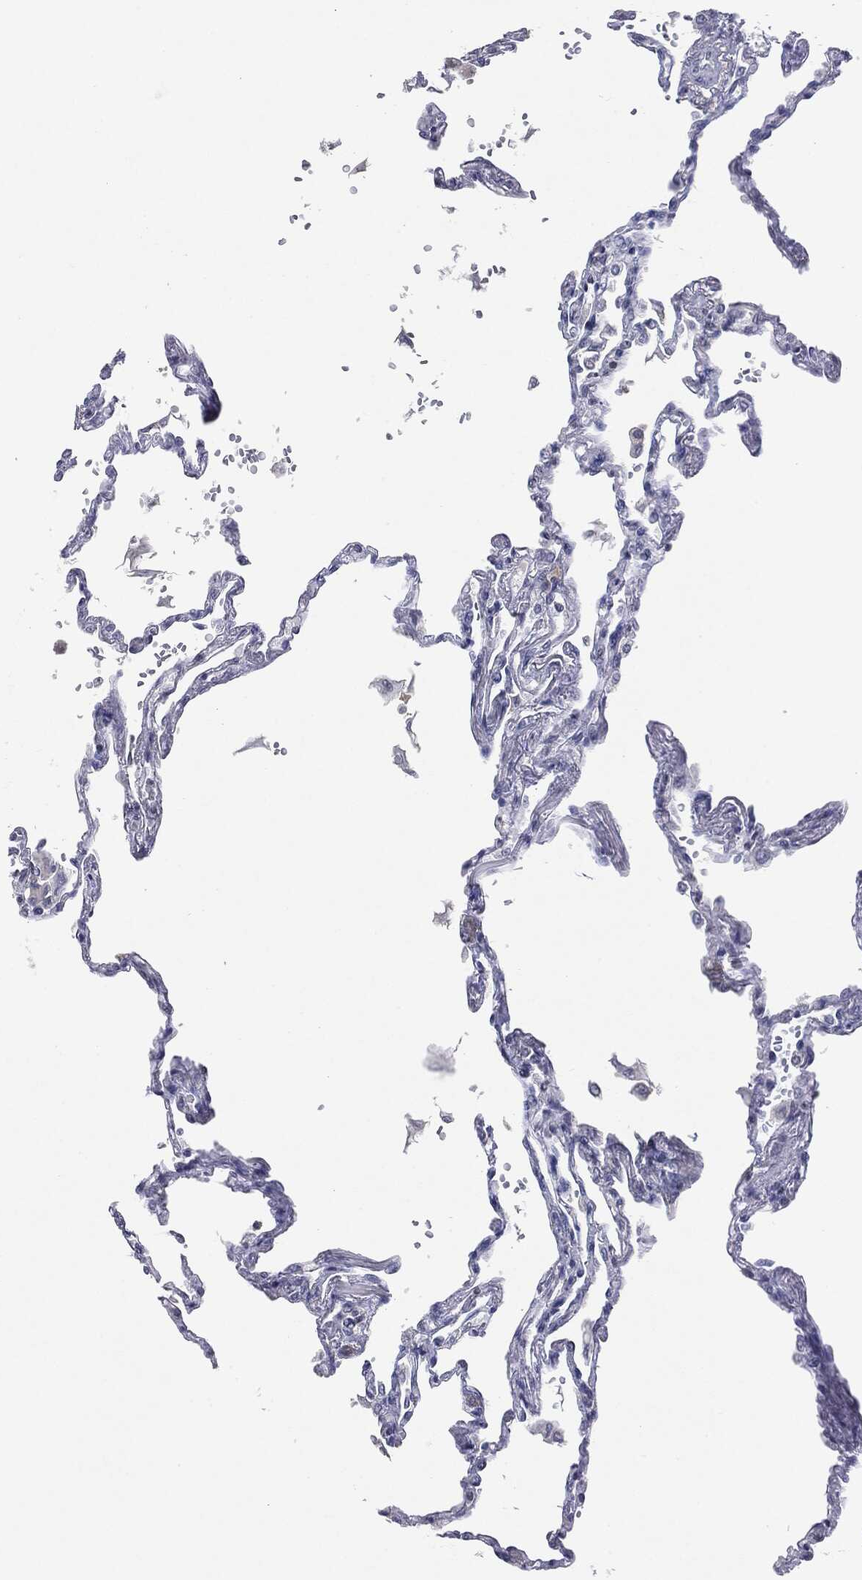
{"staining": {"intensity": "negative", "quantity": "none", "location": "none"}, "tissue": "lung", "cell_type": "Alveolar cells", "image_type": "normal", "snomed": [{"axis": "morphology", "description": "Normal tissue, NOS"}, {"axis": "topography", "description": "Lung"}], "caption": "Protein analysis of unremarkable lung reveals no significant positivity in alveolar cells.", "gene": "KIF2C", "patient": {"sex": "male", "age": 78}}